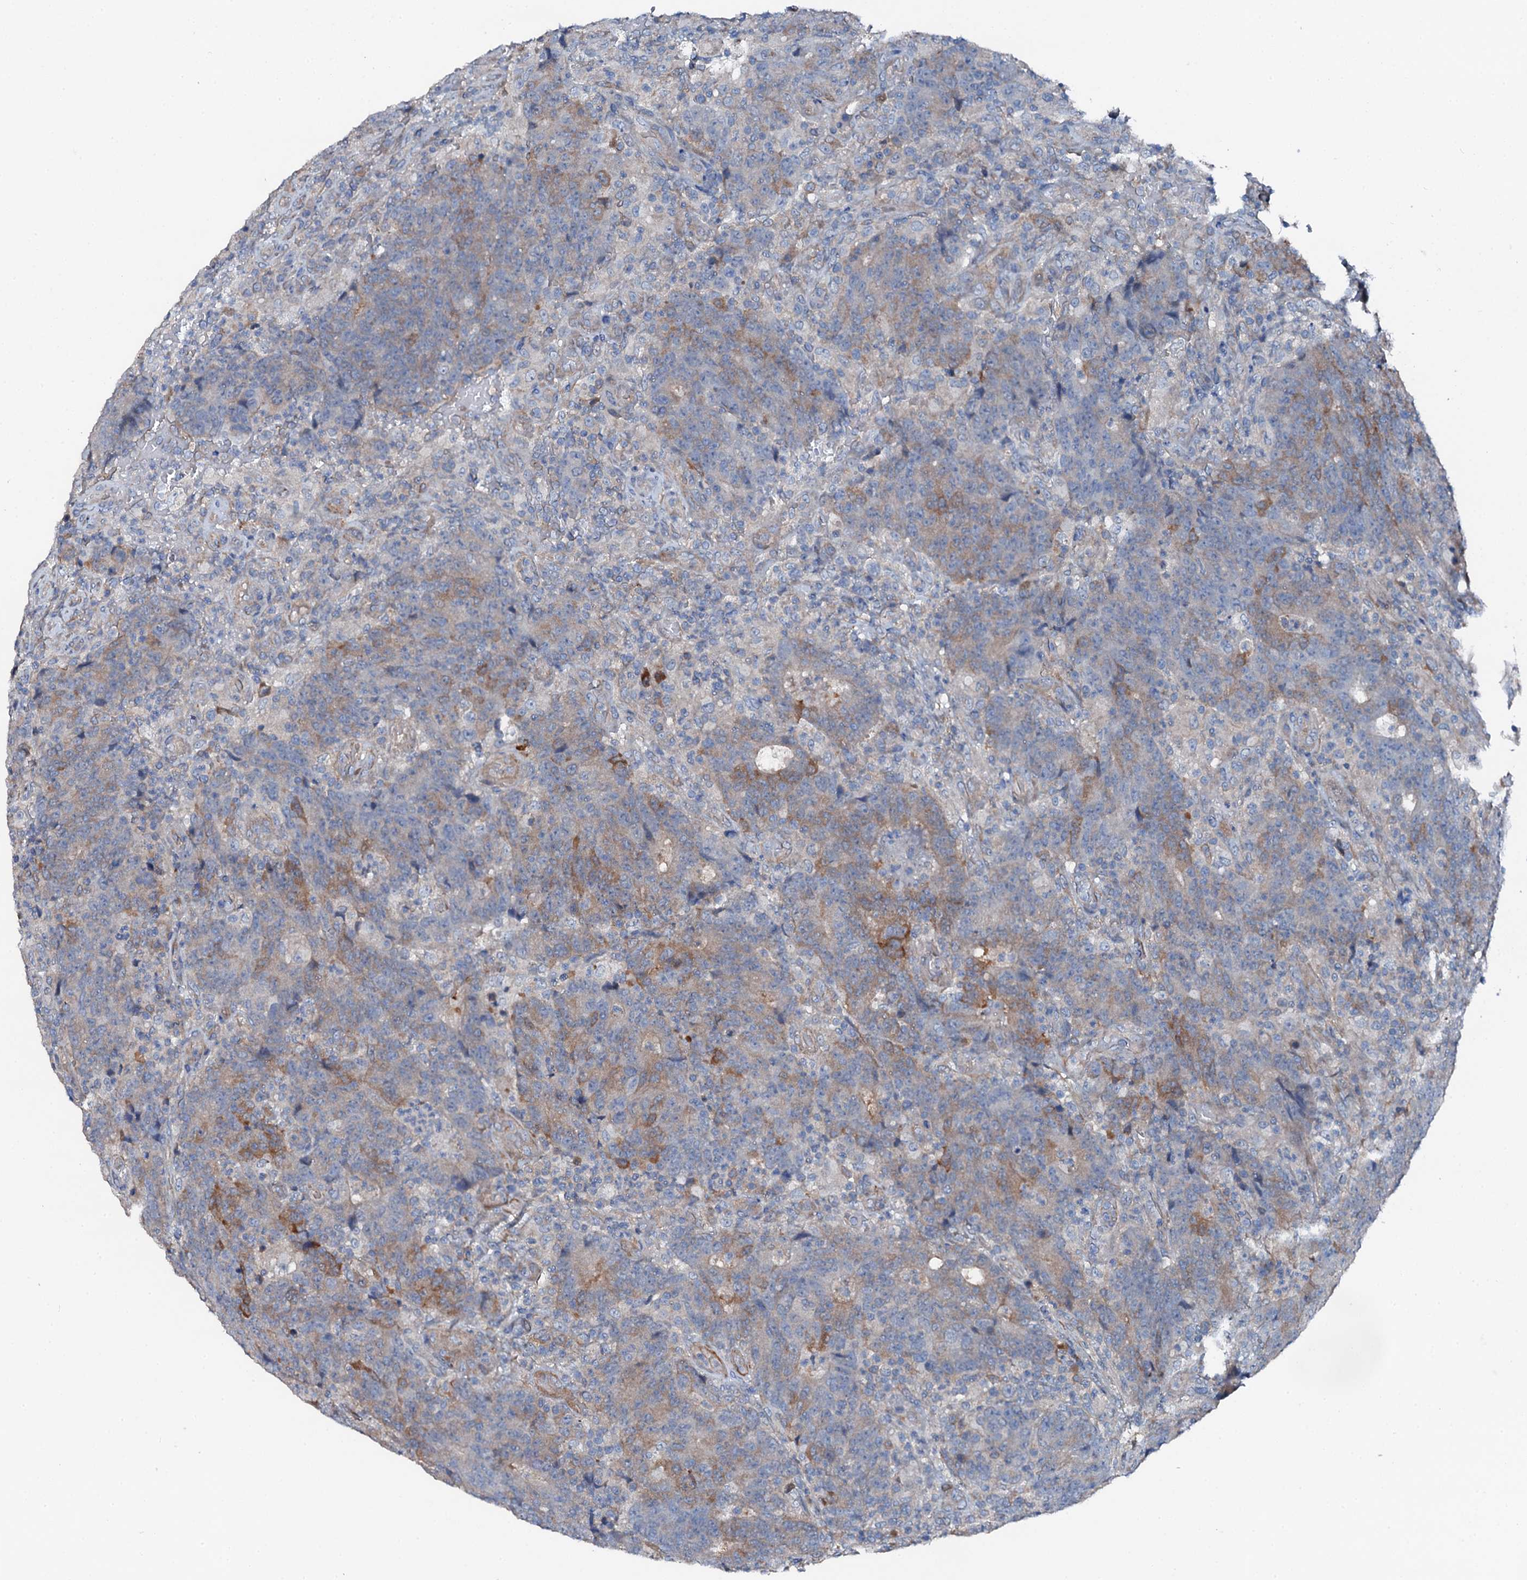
{"staining": {"intensity": "moderate", "quantity": "<25%", "location": "cytoplasmic/membranous"}, "tissue": "colorectal cancer", "cell_type": "Tumor cells", "image_type": "cancer", "snomed": [{"axis": "morphology", "description": "Adenocarcinoma, NOS"}, {"axis": "topography", "description": "Colon"}], "caption": "A brown stain highlights moderate cytoplasmic/membranous positivity of a protein in colorectal cancer (adenocarcinoma) tumor cells. Nuclei are stained in blue.", "gene": "GFOD2", "patient": {"sex": "female", "age": 75}}